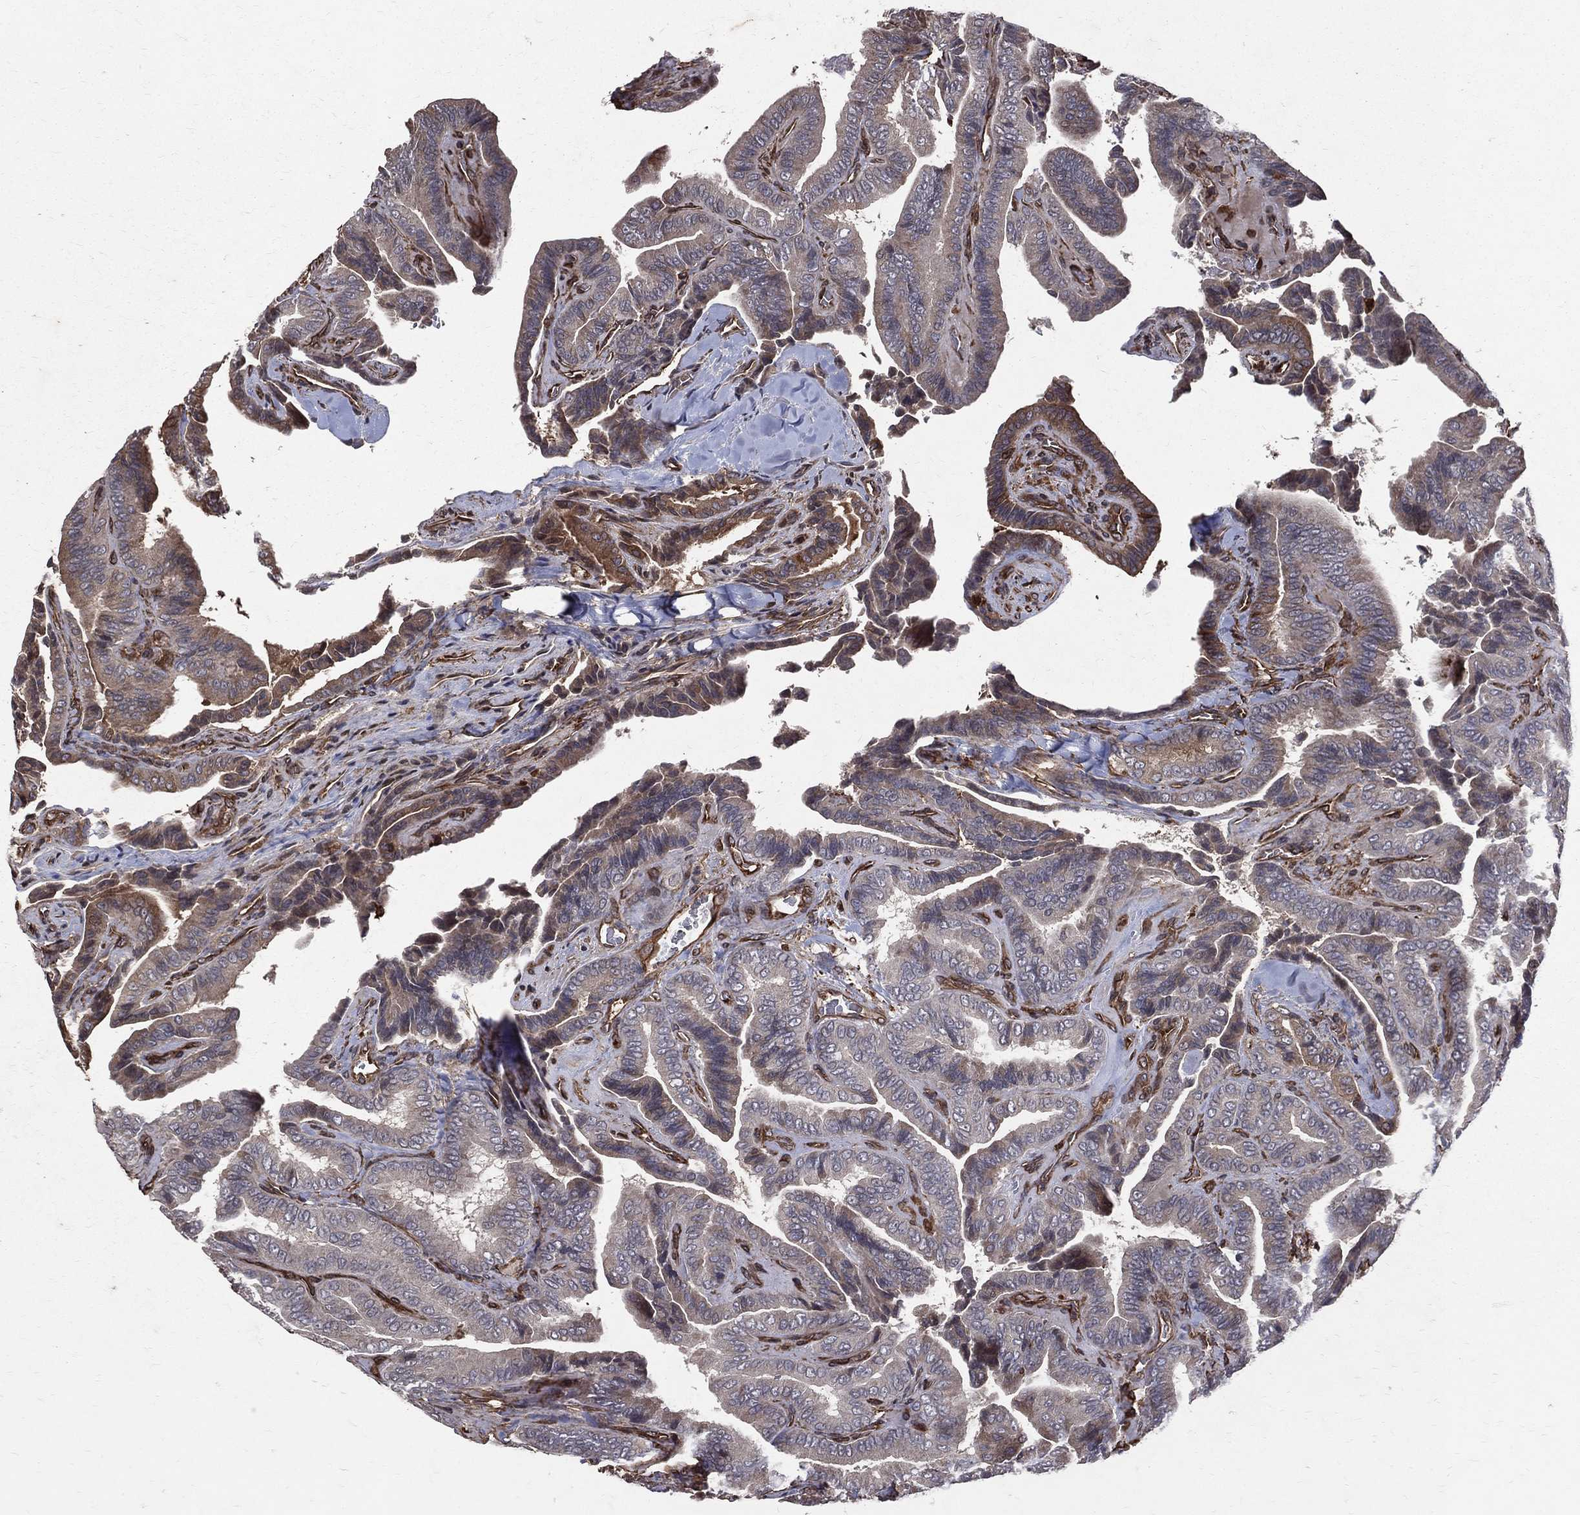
{"staining": {"intensity": "weak", "quantity": "<25%", "location": "cytoplasmic/membranous"}, "tissue": "thyroid cancer", "cell_type": "Tumor cells", "image_type": "cancer", "snomed": [{"axis": "morphology", "description": "Papillary adenocarcinoma, NOS"}, {"axis": "topography", "description": "Thyroid gland"}], "caption": "Immunohistochemical staining of thyroid cancer exhibits no significant staining in tumor cells.", "gene": "DPYSL2", "patient": {"sex": "male", "age": 61}}